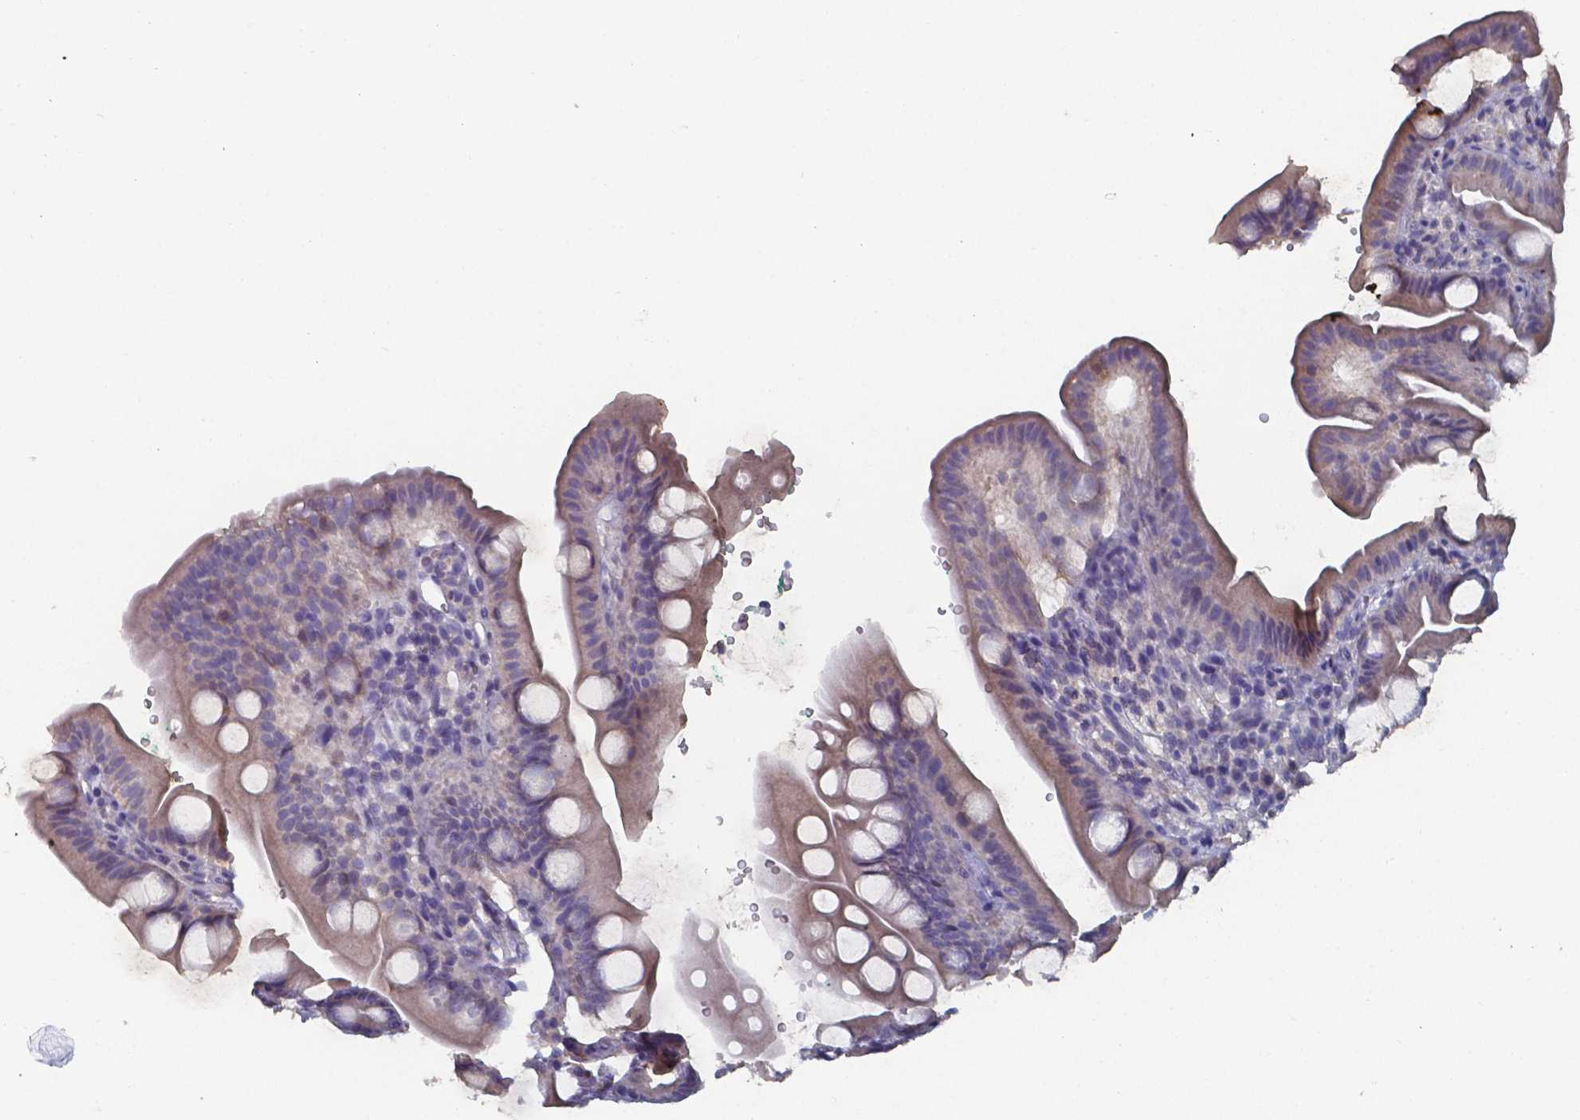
{"staining": {"intensity": "weak", "quantity": "<25%", "location": "cytoplasmic/membranous"}, "tissue": "duodenum", "cell_type": "Glandular cells", "image_type": "normal", "snomed": [{"axis": "morphology", "description": "Normal tissue, NOS"}, {"axis": "topography", "description": "Duodenum"}], "caption": "Immunohistochemistry of normal human duodenum displays no positivity in glandular cells.", "gene": "FOXJ1", "patient": {"sex": "female", "age": 67}}